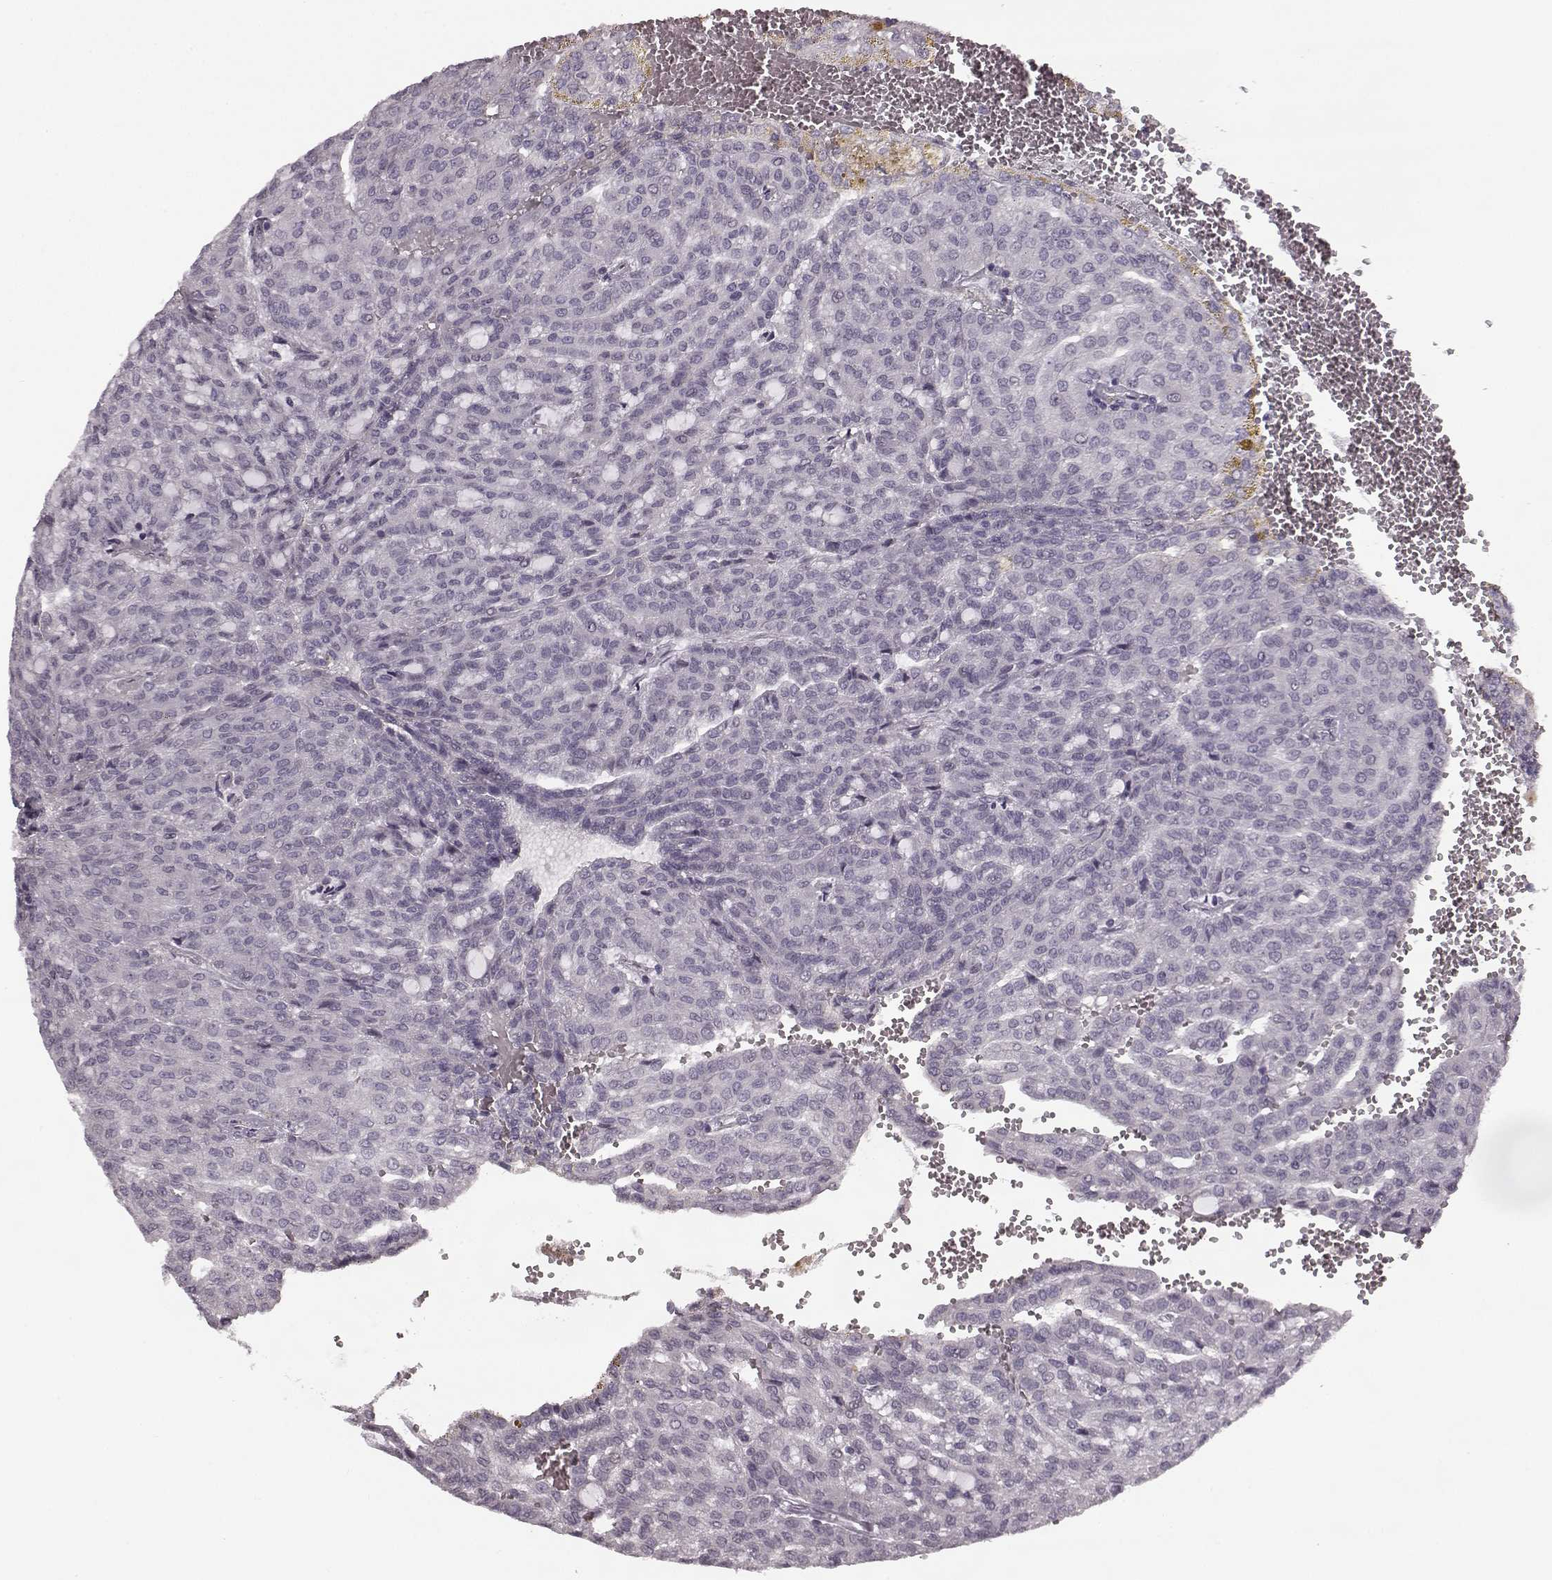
{"staining": {"intensity": "negative", "quantity": "none", "location": "none"}, "tissue": "renal cancer", "cell_type": "Tumor cells", "image_type": "cancer", "snomed": [{"axis": "morphology", "description": "Adenocarcinoma, NOS"}, {"axis": "topography", "description": "Kidney"}], "caption": "A photomicrograph of human adenocarcinoma (renal) is negative for staining in tumor cells. The staining was performed using DAB (3,3'-diaminobenzidine) to visualize the protein expression in brown, while the nuclei were stained in blue with hematoxylin (Magnification: 20x).", "gene": "SEMG2", "patient": {"sex": "male", "age": 63}}